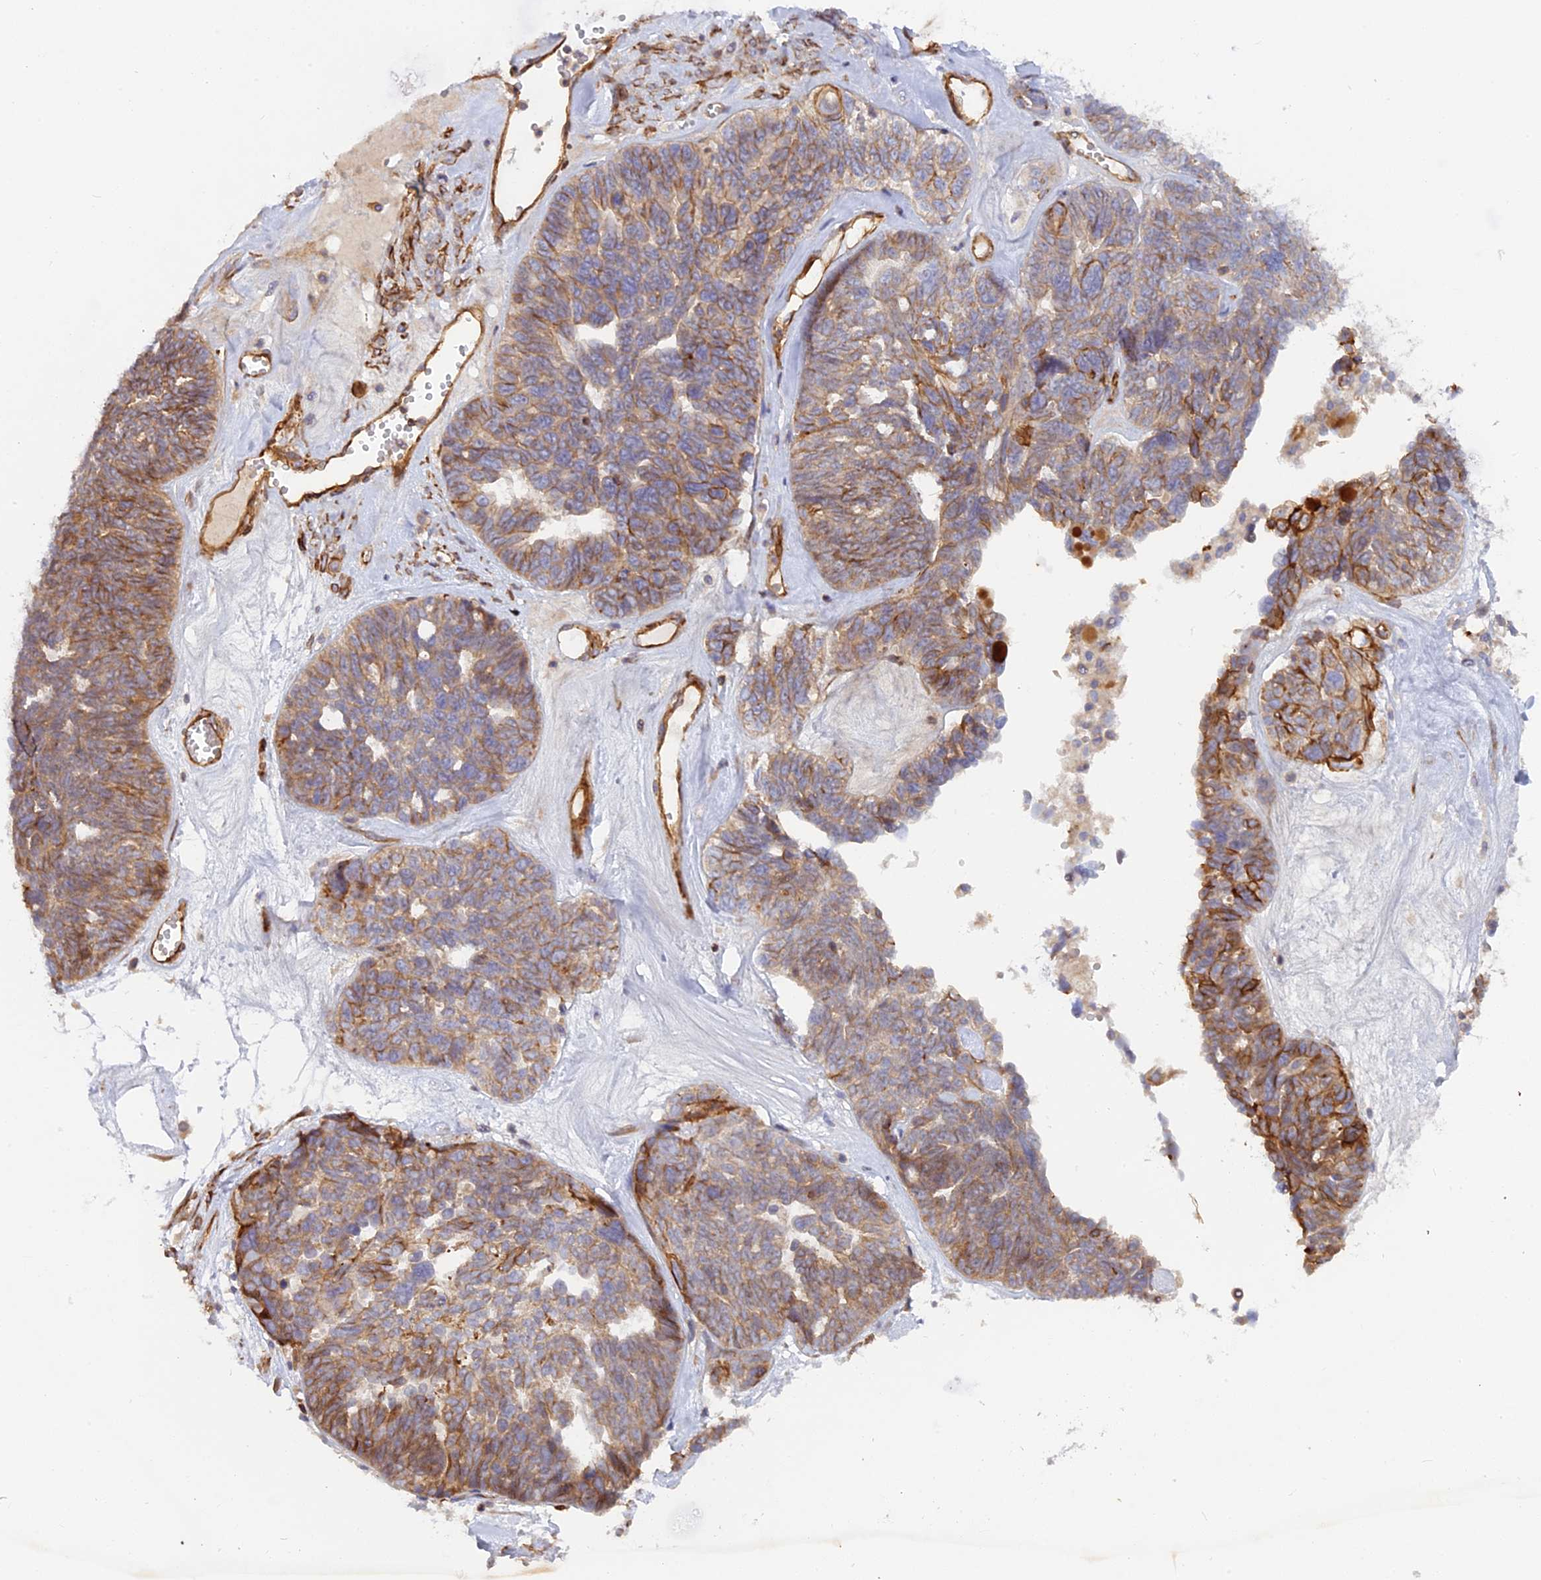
{"staining": {"intensity": "moderate", "quantity": "25%-75%", "location": "cytoplasmic/membranous"}, "tissue": "ovarian cancer", "cell_type": "Tumor cells", "image_type": "cancer", "snomed": [{"axis": "morphology", "description": "Cystadenocarcinoma, serous, NOS"}, {"axis": "topography", "description": "Ovary"}], "caption": "Ovarian cancer stained for a protein (brown) shows moderate cytoplasmic/membranous positive expression in about 25%-75% of tumor cells.", "gene": "CNBD2", "patient": {"sex": "female", "age": 58}}